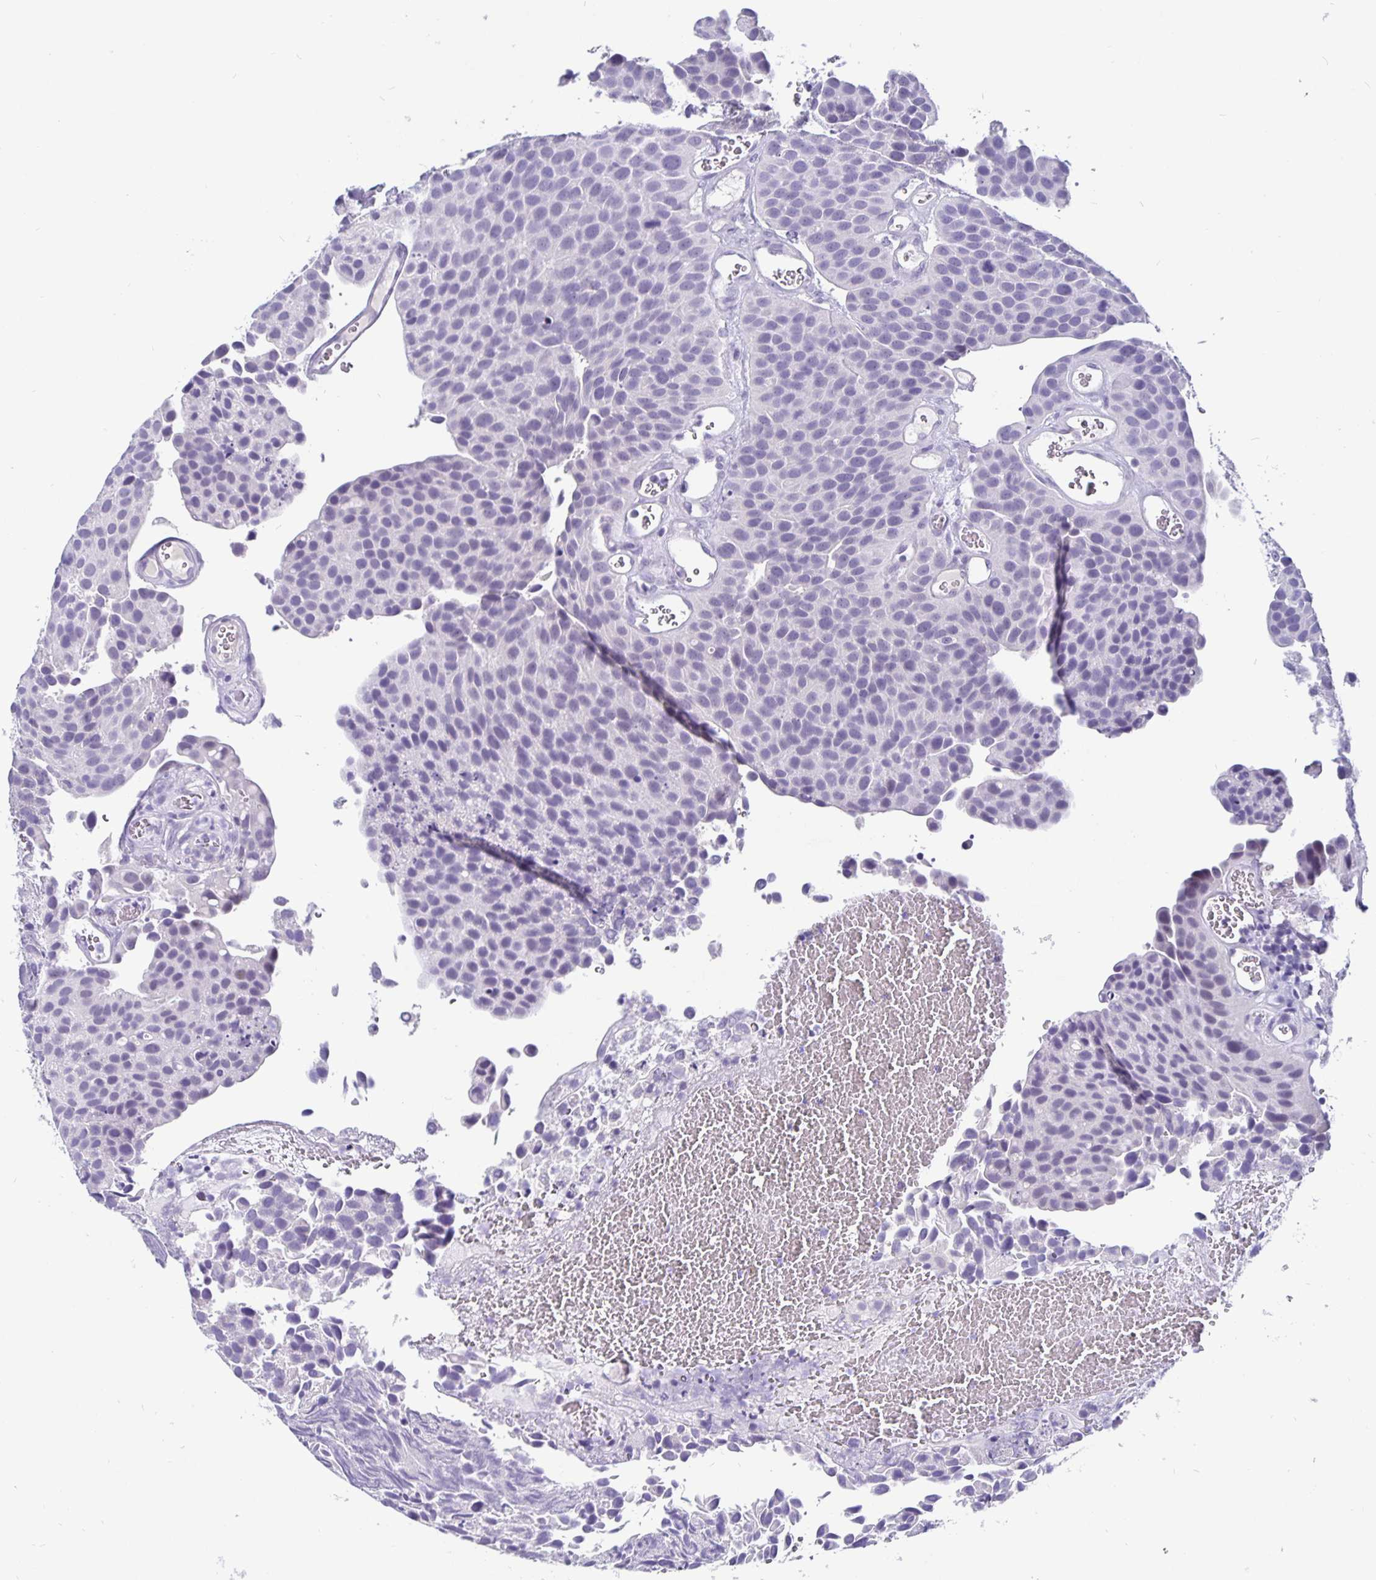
{"staining": {"intensity": "negative", "quantity": "none", "location": "none"}, "tissue": "urothelial cancer", "cell_type": "Tumor cells", "image_type": "cancer", "snomed": [{"axis": "morphology", "description": "Urothelial carcinoma, Low grade"}, {"axis": "topography", "description": "Urinary bladder"}], "caption": "Tumor cells show no significant expression in urothelial cancer. (DAB immunohistochemistry (IHC) with hematoxylin counter stain).", "gene": "ODF3B", "patient": {"sex": "female", "age": 69}}